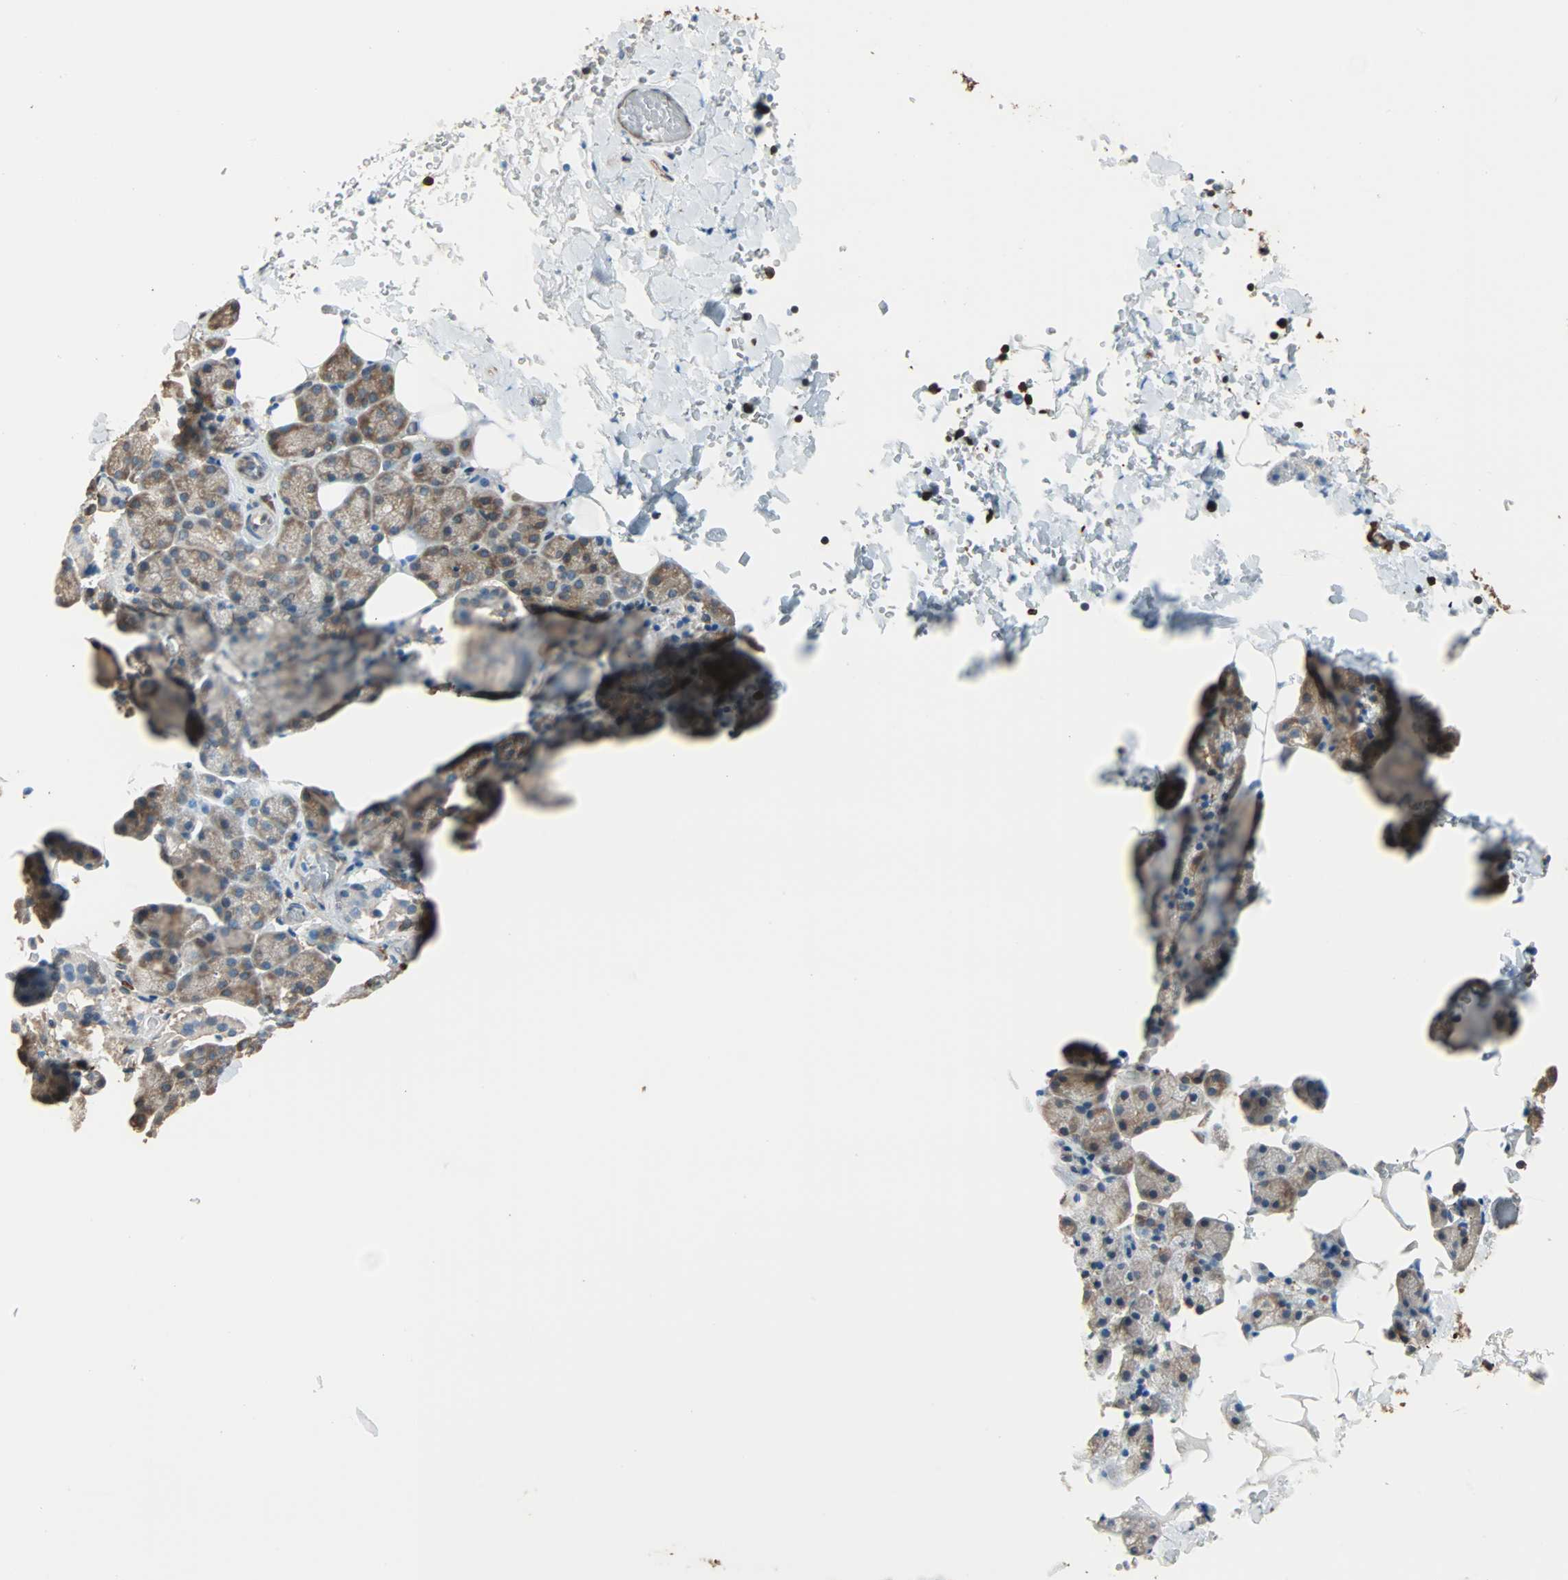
{"staining": {"intensity": "moderate", "quantity": ">75%", "location": "cytoplasmic/membranous"}, "tissue": "salivary gland", "cell_type": "Glandular cells", "image_type": "normal", "snomed": [{"axis": "morphology", "description": "Normal tissue, NOS"}, {"axis": "topography", "description": "Lymph node"}, {"axis": "topography", "description": "Salivary gland"}], "caption": "Immunohistochemical staining of normal salivary gland demonstrates >75% levels of moderate cytoplasmic/membranous protein expression in about >75% of glandular cells.", "gene": "PRDX1", "patient": {"sex": "male", "age": 8}}